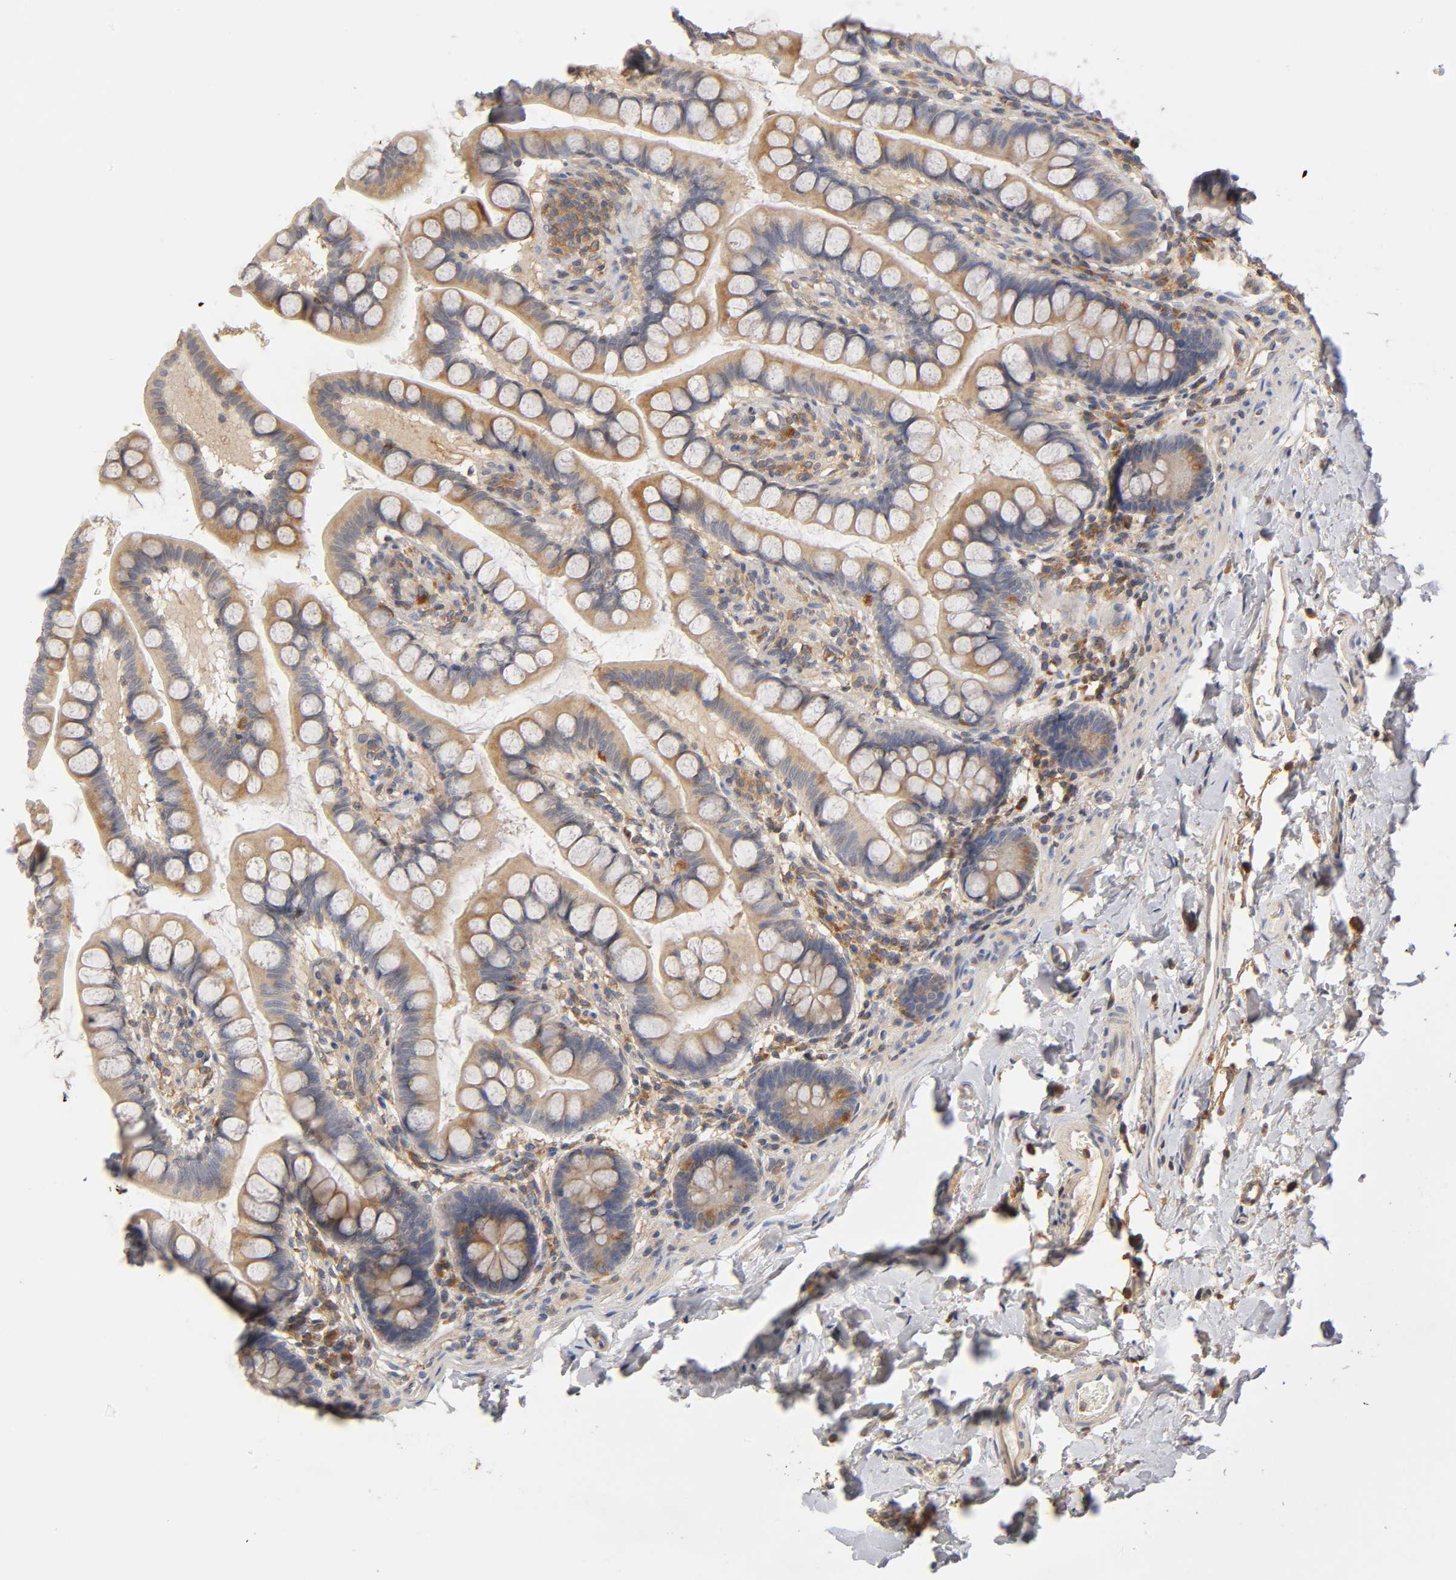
{"staining": {"intensity": "weak", "quantity": ">75%", "location": "cytoplasmic/membranous"}, "tissue": "small intestine", "cell_type": "Glandular cells", "image_type": "normal", "snomed": [{"axis": "morphology", "description": "Normal tissue, NOS"}, {"axis": "topography", "description": "Small intestine"}], "caption": "An image of small intestine stained for a protein exhibits weak cytoplasmic/membranous brown staining in glandular cells. The protein is shown in brown color, while the nuclei are stained blue.", "gene": "RHOA", "patient": {"sex": "female", "age": 58}}